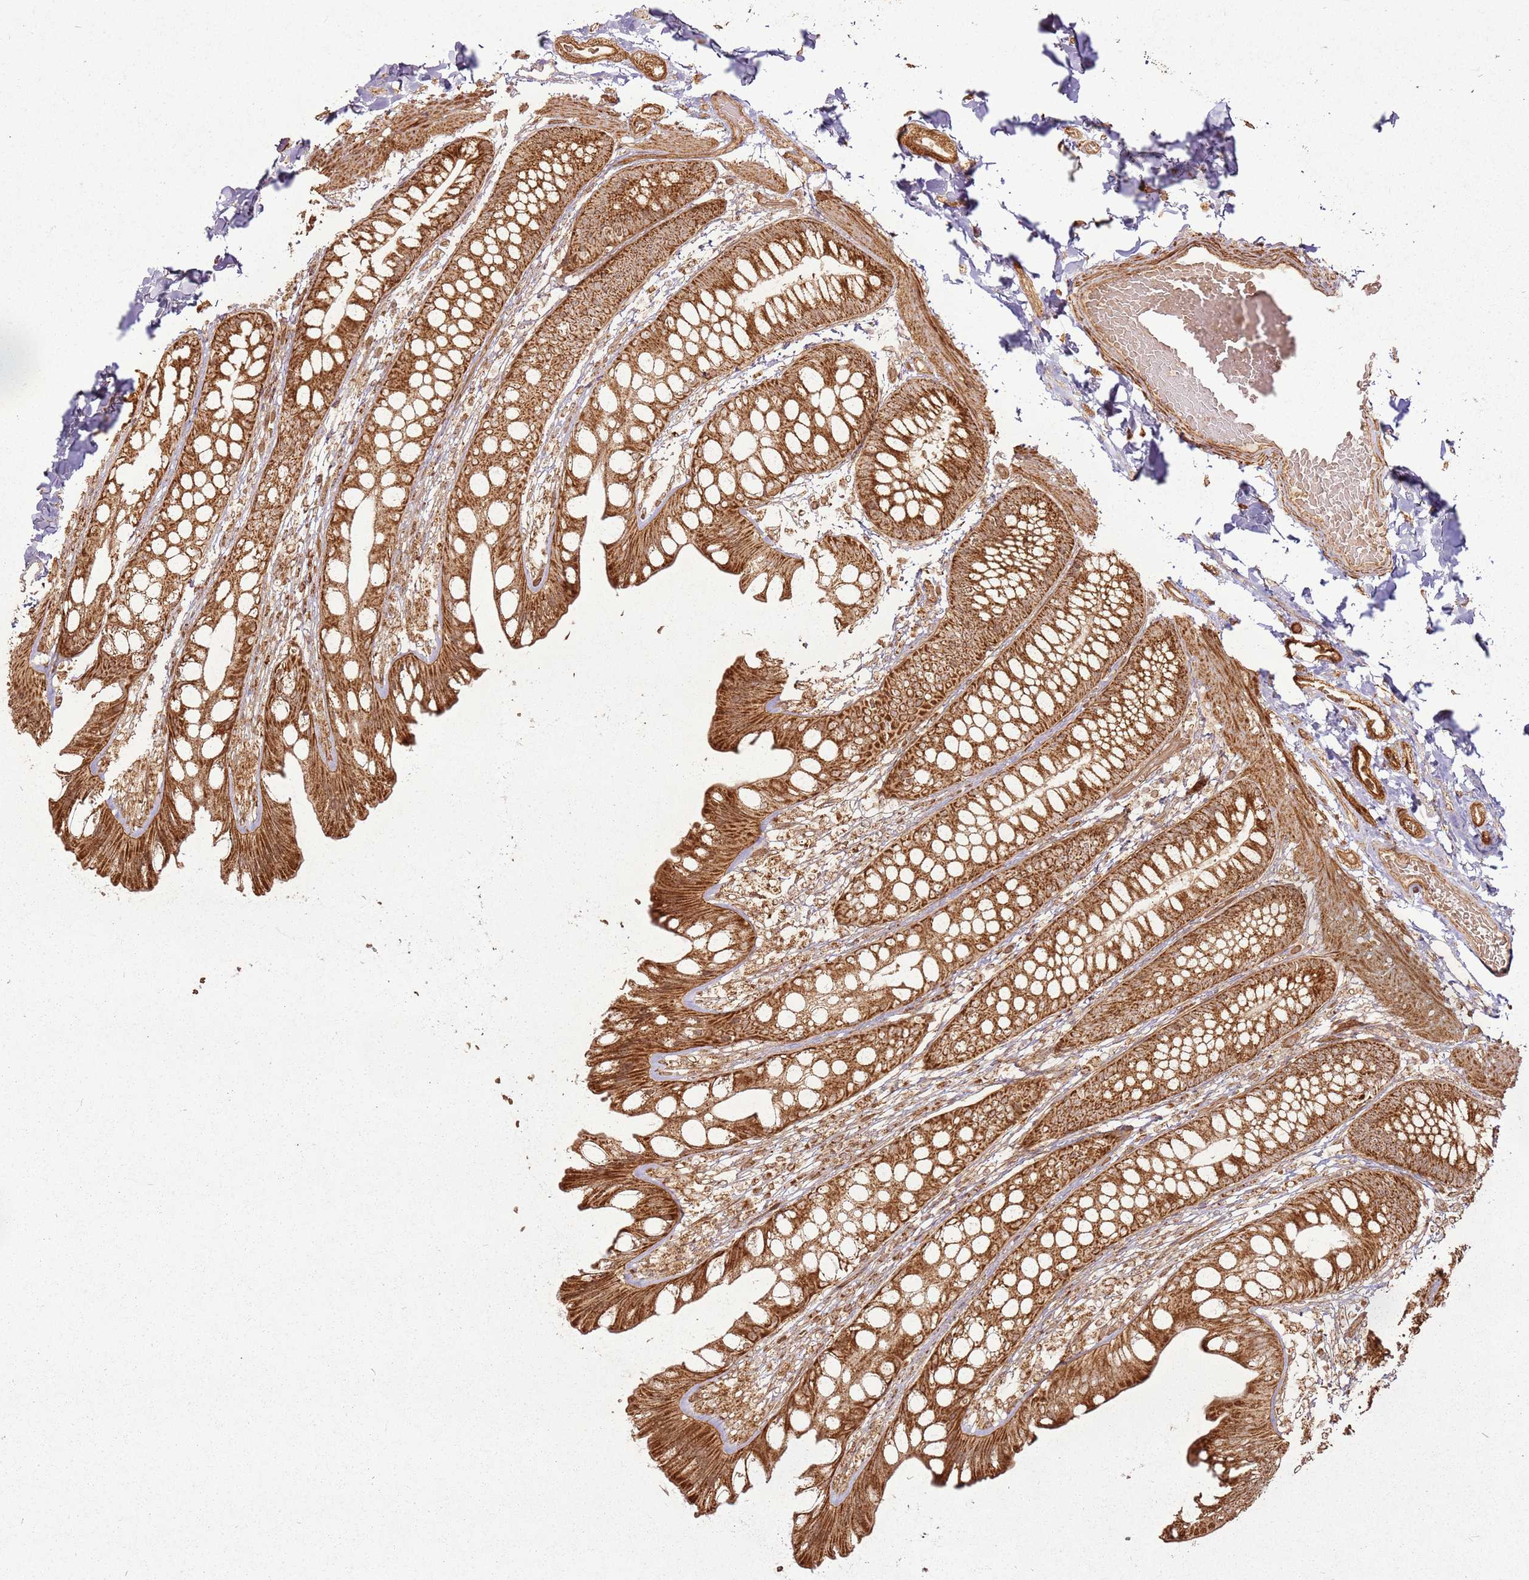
{"staining": {"intensity": "strong", "quantity": ">75%", "location": "cytoplasmic/membranous"}, "tissue": "colon", "cell_type": "Endothelial cells", "image_type": "normal", "snomed": [{"axis": "morphology", "description": "Normal tissue, NOS"}, {"axis": "topography", "description": "Colon"}], "caption": "This photomicrograph exhibits immunohistochemistry (IHC) staining of normal colon, with high strong cytoplasmic/membranous staining in about >75% of endothelial cells.", "gene": "MRPS6", "patient": {"sex": "male", "age": 47}}